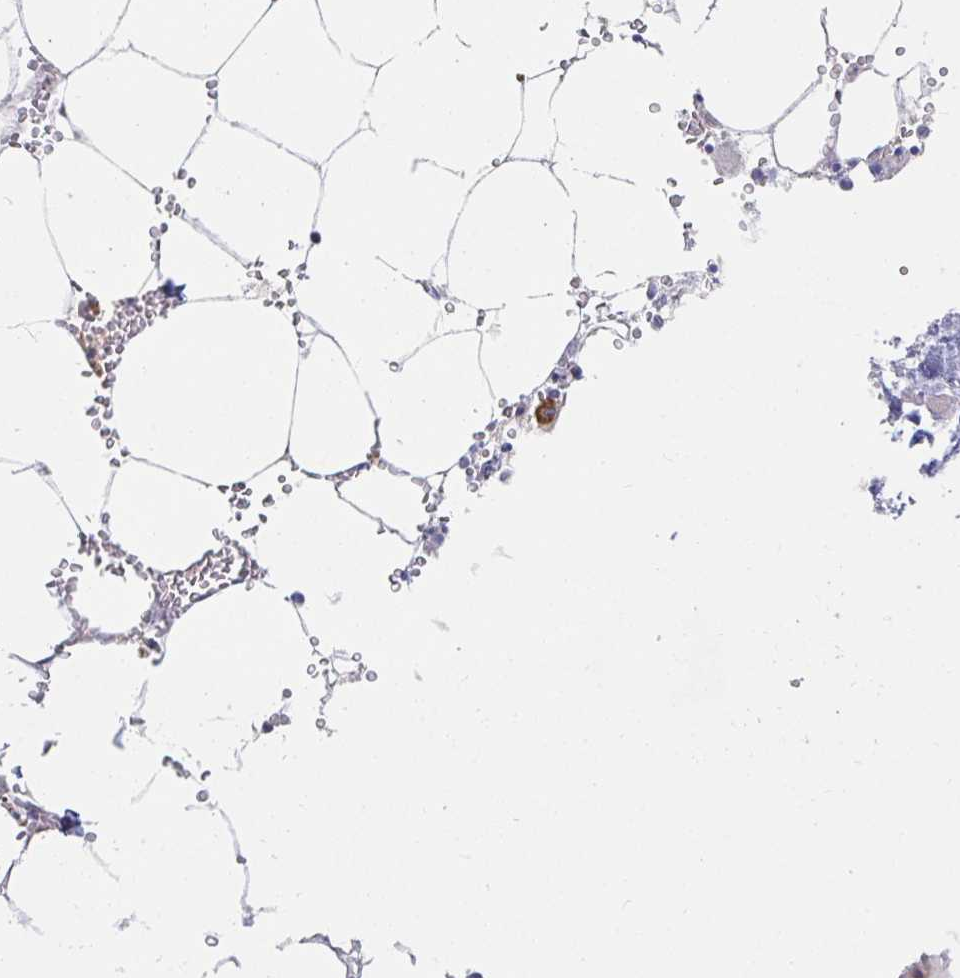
{"staining": {"intensity": "moderate", "quantity": "<25%", "location": "cytoplasmic/membranous"}, "tissue": "bone marrow", "cell_type": "Hematopoietic cells", "image_type": "normal", "snomed": [{"axis": "morphology", "description": "Normal tissue, NOS"}, {"axis": "topography", "description": "Bone marrow"}], "caption": "Immunohistochemistry (IHC) (DAB (3,3'-diaminobenzidine)) staining of benign bone marrow reveals moderate cytoplasmic/membranous protein expression in about <25% of hematopoietic cells.", "gene": "SSH2", "patient": {"sex": "male", "age": 54}}